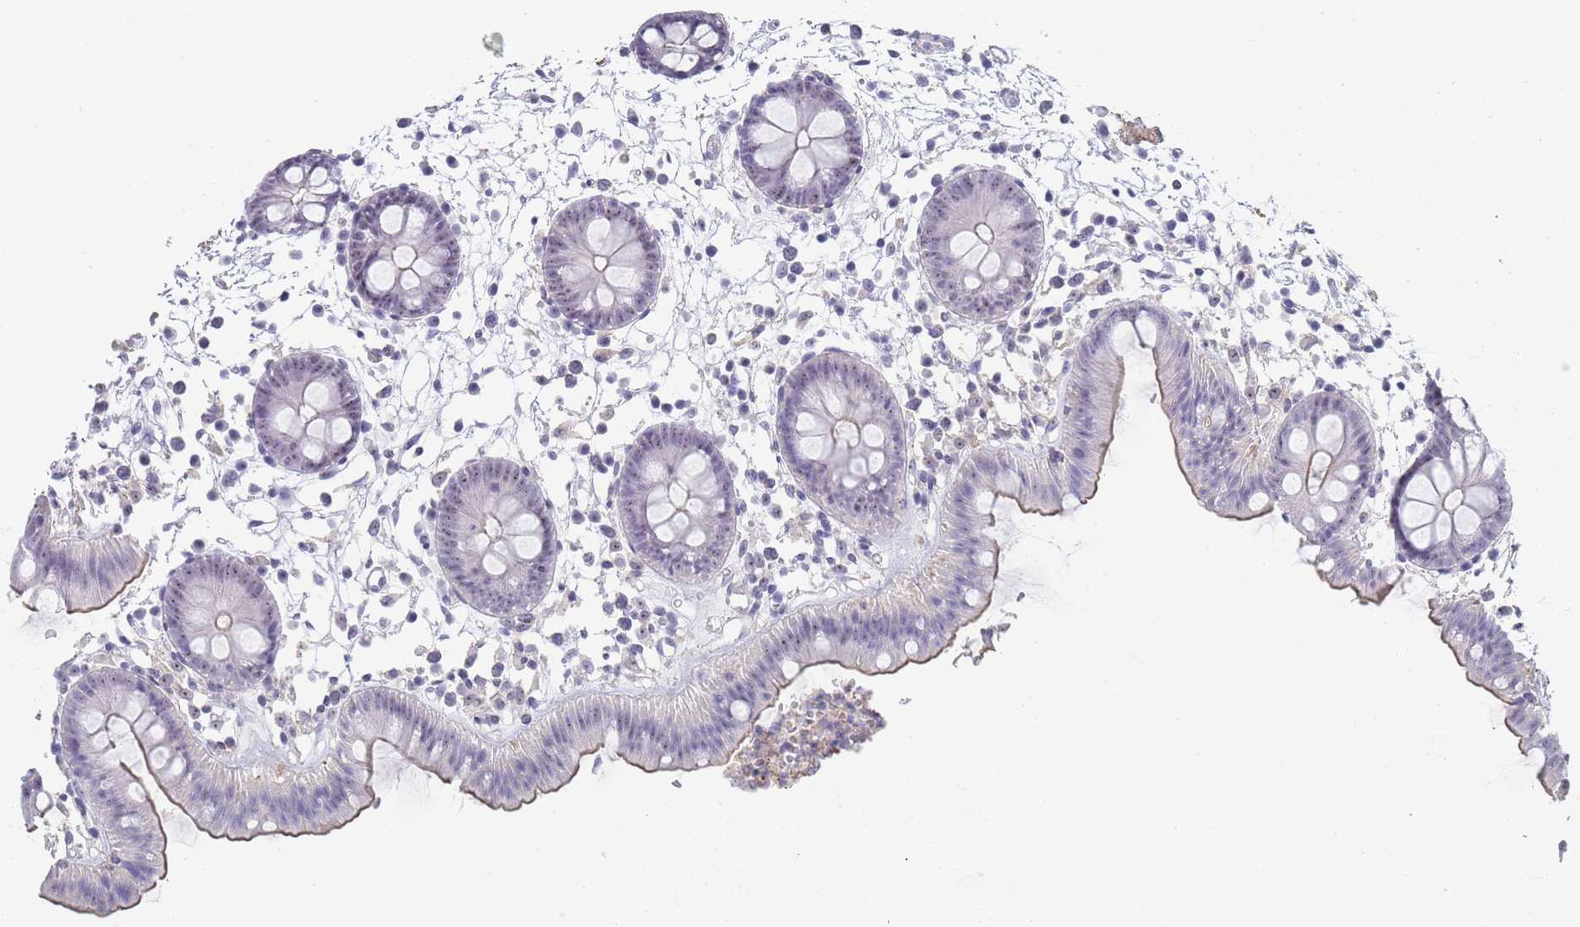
{"staining": {"intensity": "negative", "quantity": "none", "location": "none"}, "tissue": "colon", "cell_type": "Endothelial cells", "image_type": "normal", "snomed": [{"axis": "morphology", "description": "Normal tissue, NOS"}, {"axis": "topography", "description": "Colon"}], "caption": "Benign colon was stained to show a protein in brown. There is no significant positivity in endothelial cells.", "gene": "NOP14", "patient": {"sex": "male", "age": 56}}